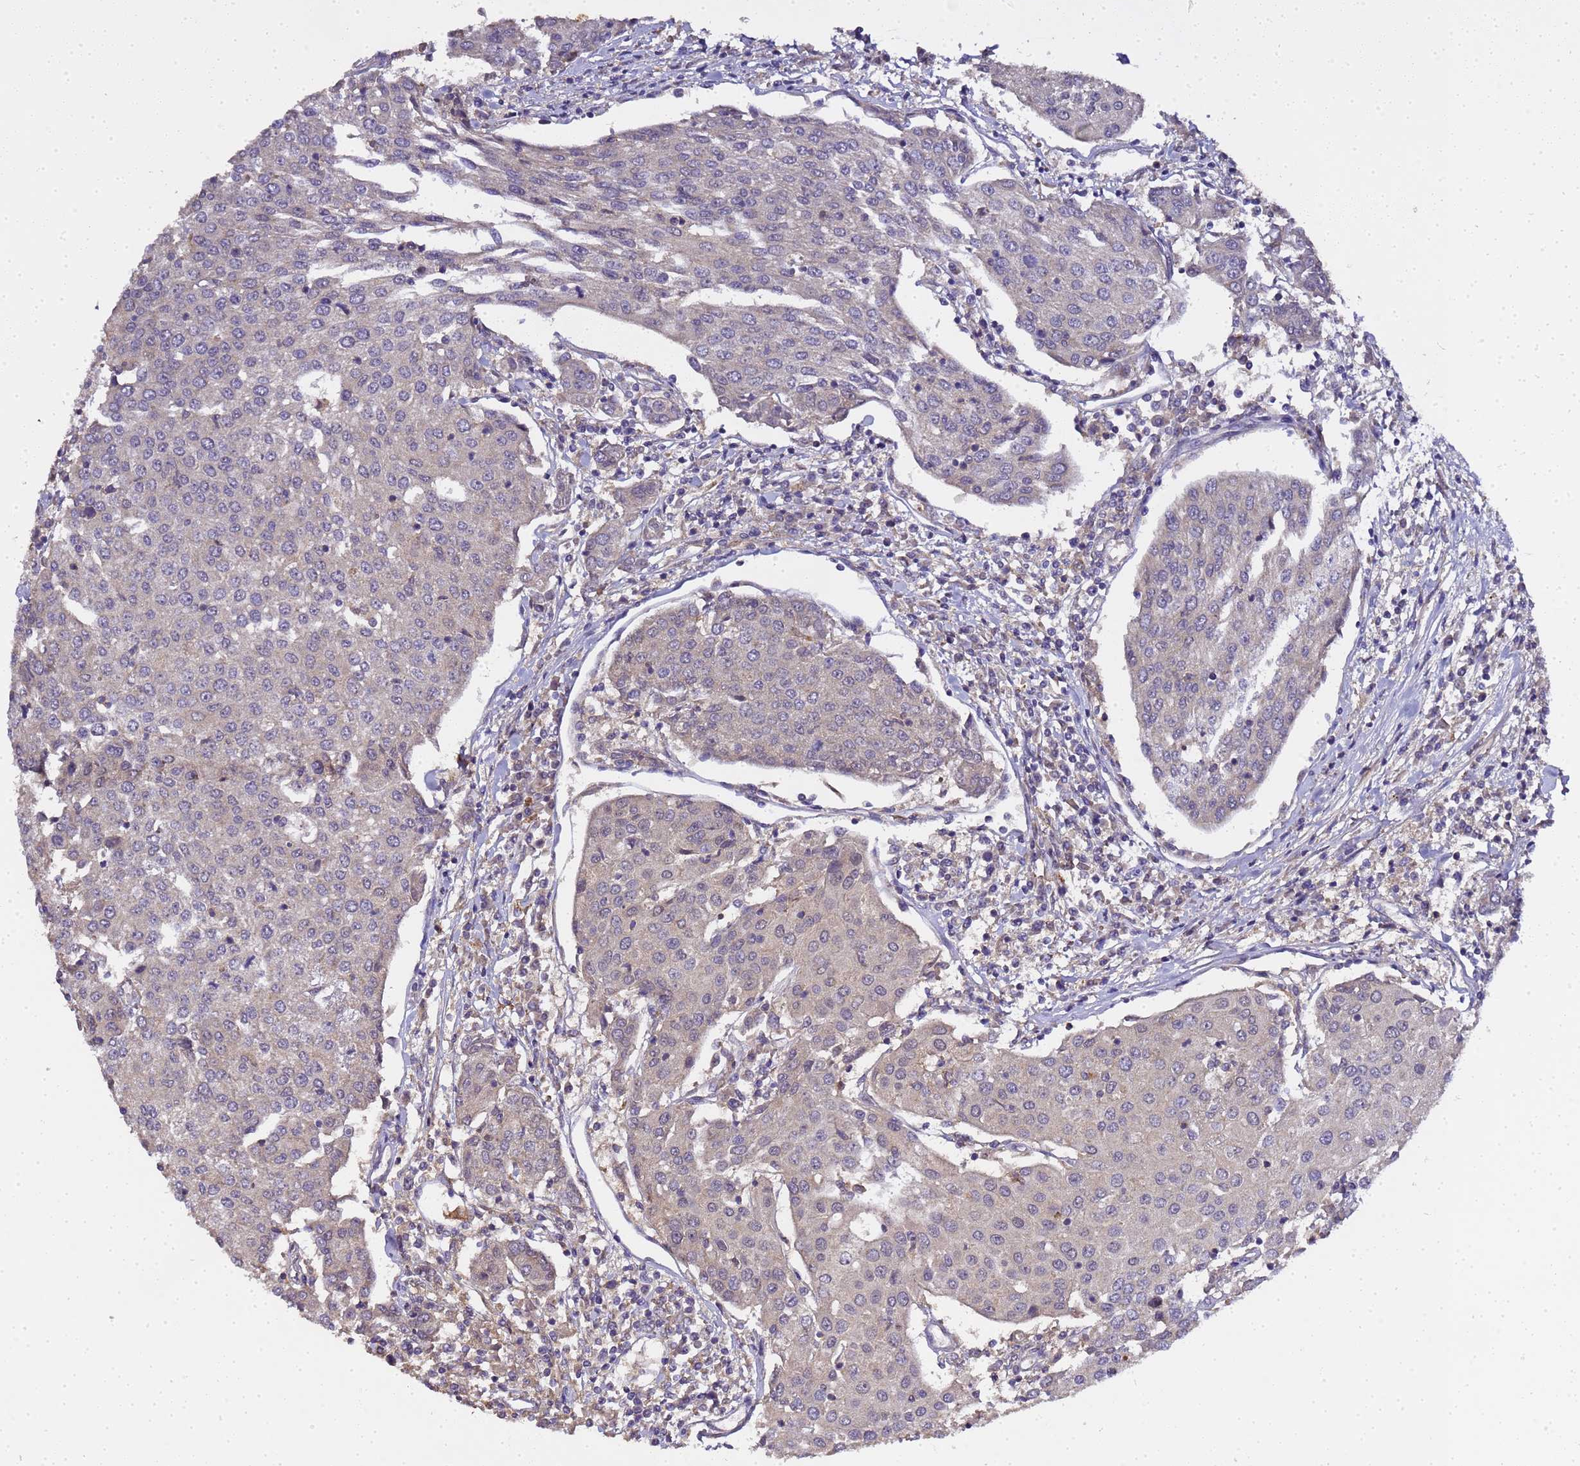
{"staining": {"intensity": "negative", "quantity": "none", "location": "none"}, "tissue": "urothelial cancer", "cell_type": "Tumor cells", "image_type": "cancer", "snomed": [{"axis": "morphology", "description": "Urothelial carcinoma, High grade"}, {"axis": "topography", "description": "Urinary bladder"}], "caption": "High power microscopy histopathology image of an immunohistochemistry photomicrograph of urothelial cancer, revealing no significant positivity in tumor cells.", "gene": "LGI4", "patient": {"sex": "female", "age": 85}}